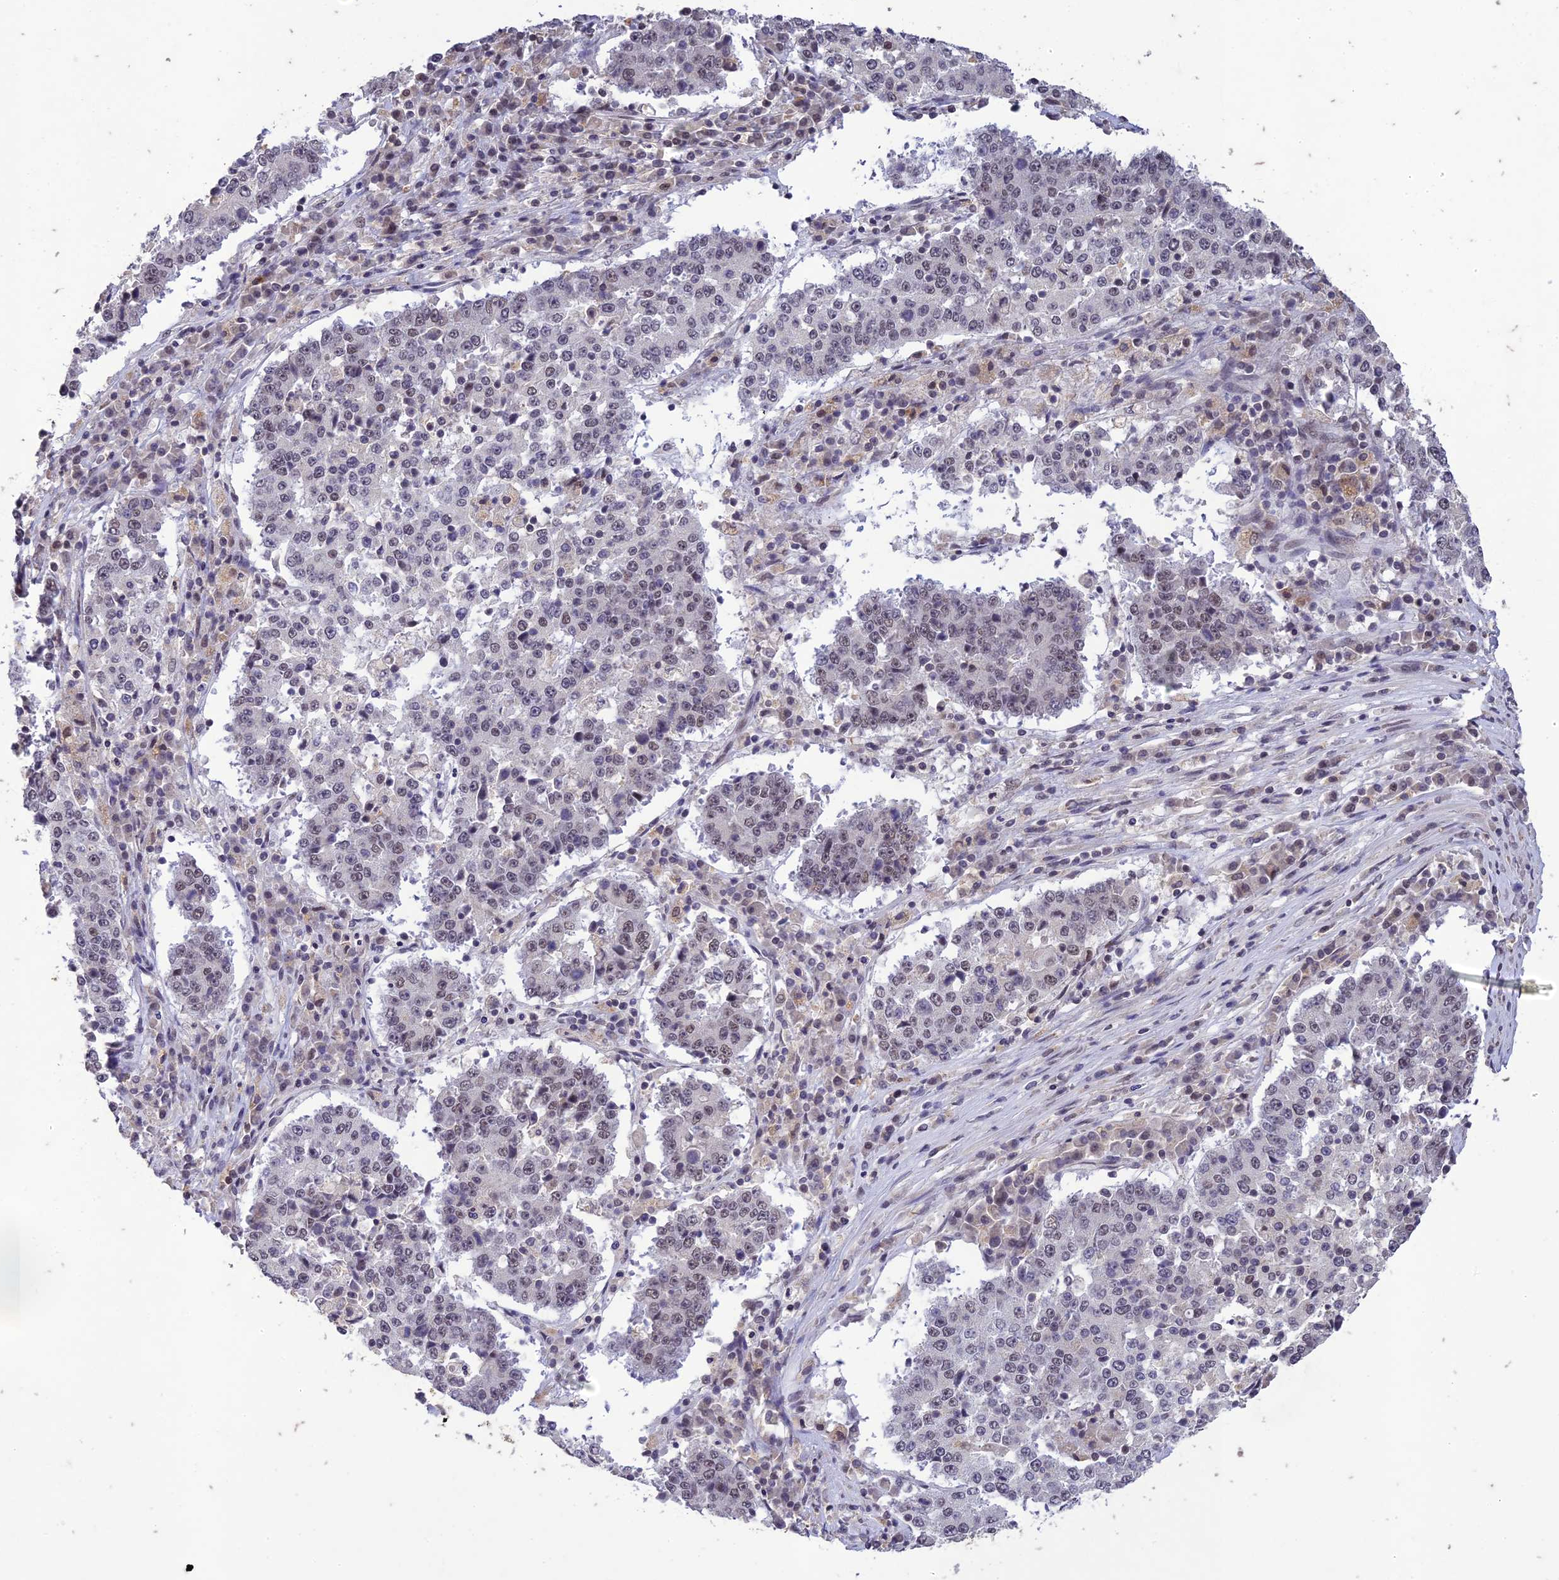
{"staining": {"intensity": "weak", "quantity": "<25%", "location": "nuclear"}, "tissue": "stomach cancer", "cell_type": "Tumor cells", "image_type": "cancer", "snomed": [{"axis": "morphology", "description": "Adenocarcinoma, NOS"}, {"axis": "topography", "description": "Stomach"}], "caption": "This is an IHC image of human adenocarcinoma (stomach). There is no positivity in tumor cells.", "gene": "POP4", "patient": {"sex": "male", "age": 59}}